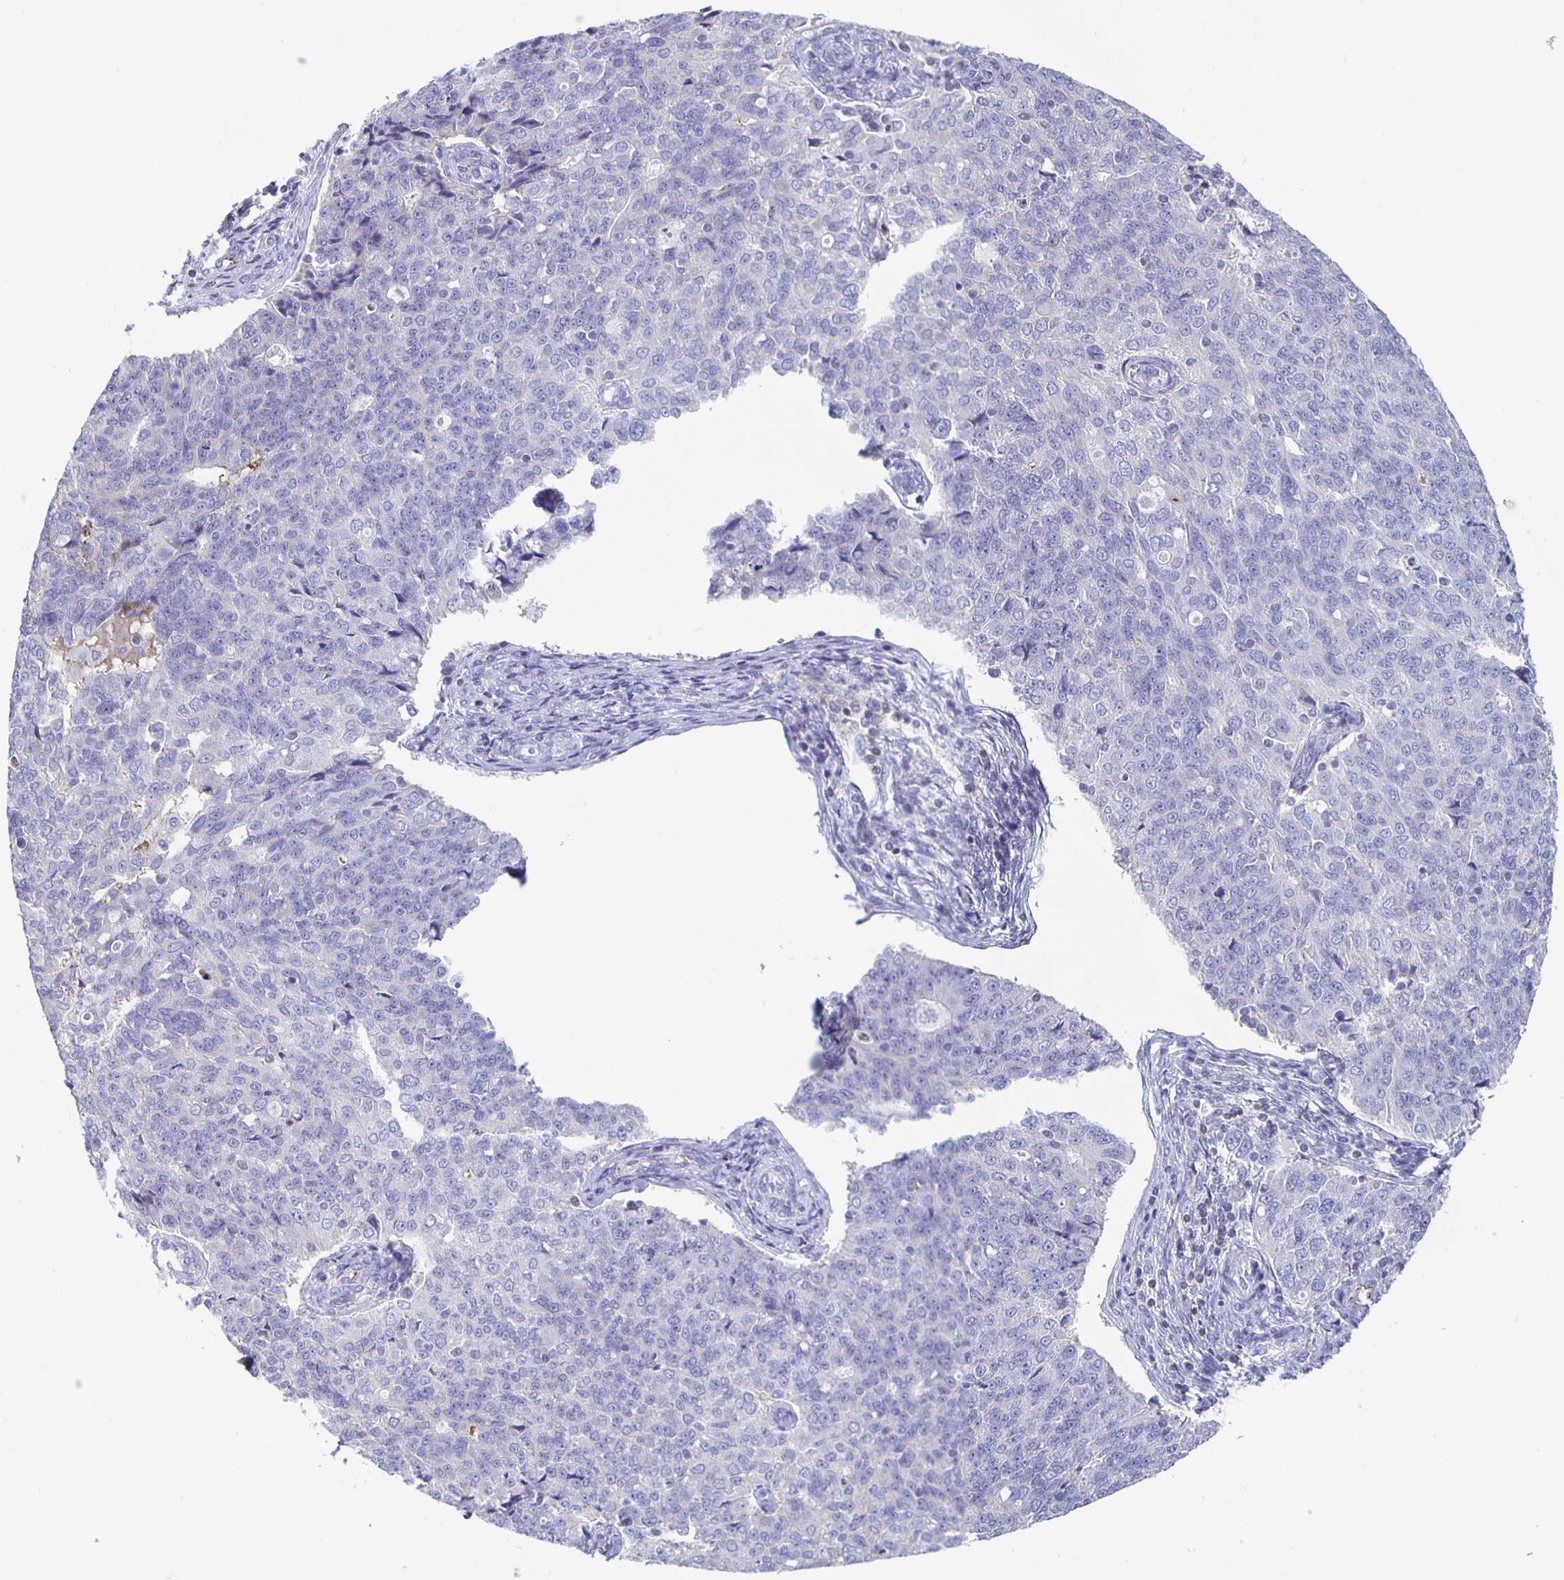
{"staining": {"intensity": "negative", "quantity": "none", "location": "none"}, "tissue": "endometrial cancer", "cell_type": "Tumor cells", "image_type": "cancer", "snomed": [{"axis": "morphology", "description": "Adenocarcinoma, NOS"}, {"axis": "topography", "description": "Endometrium"}], "caption": "IHC of adenocarcinoma (endometrial) exhibits no expression in tumor cells.", "gene": "FGA", "patient": {"sex": "female", "age": 43}}